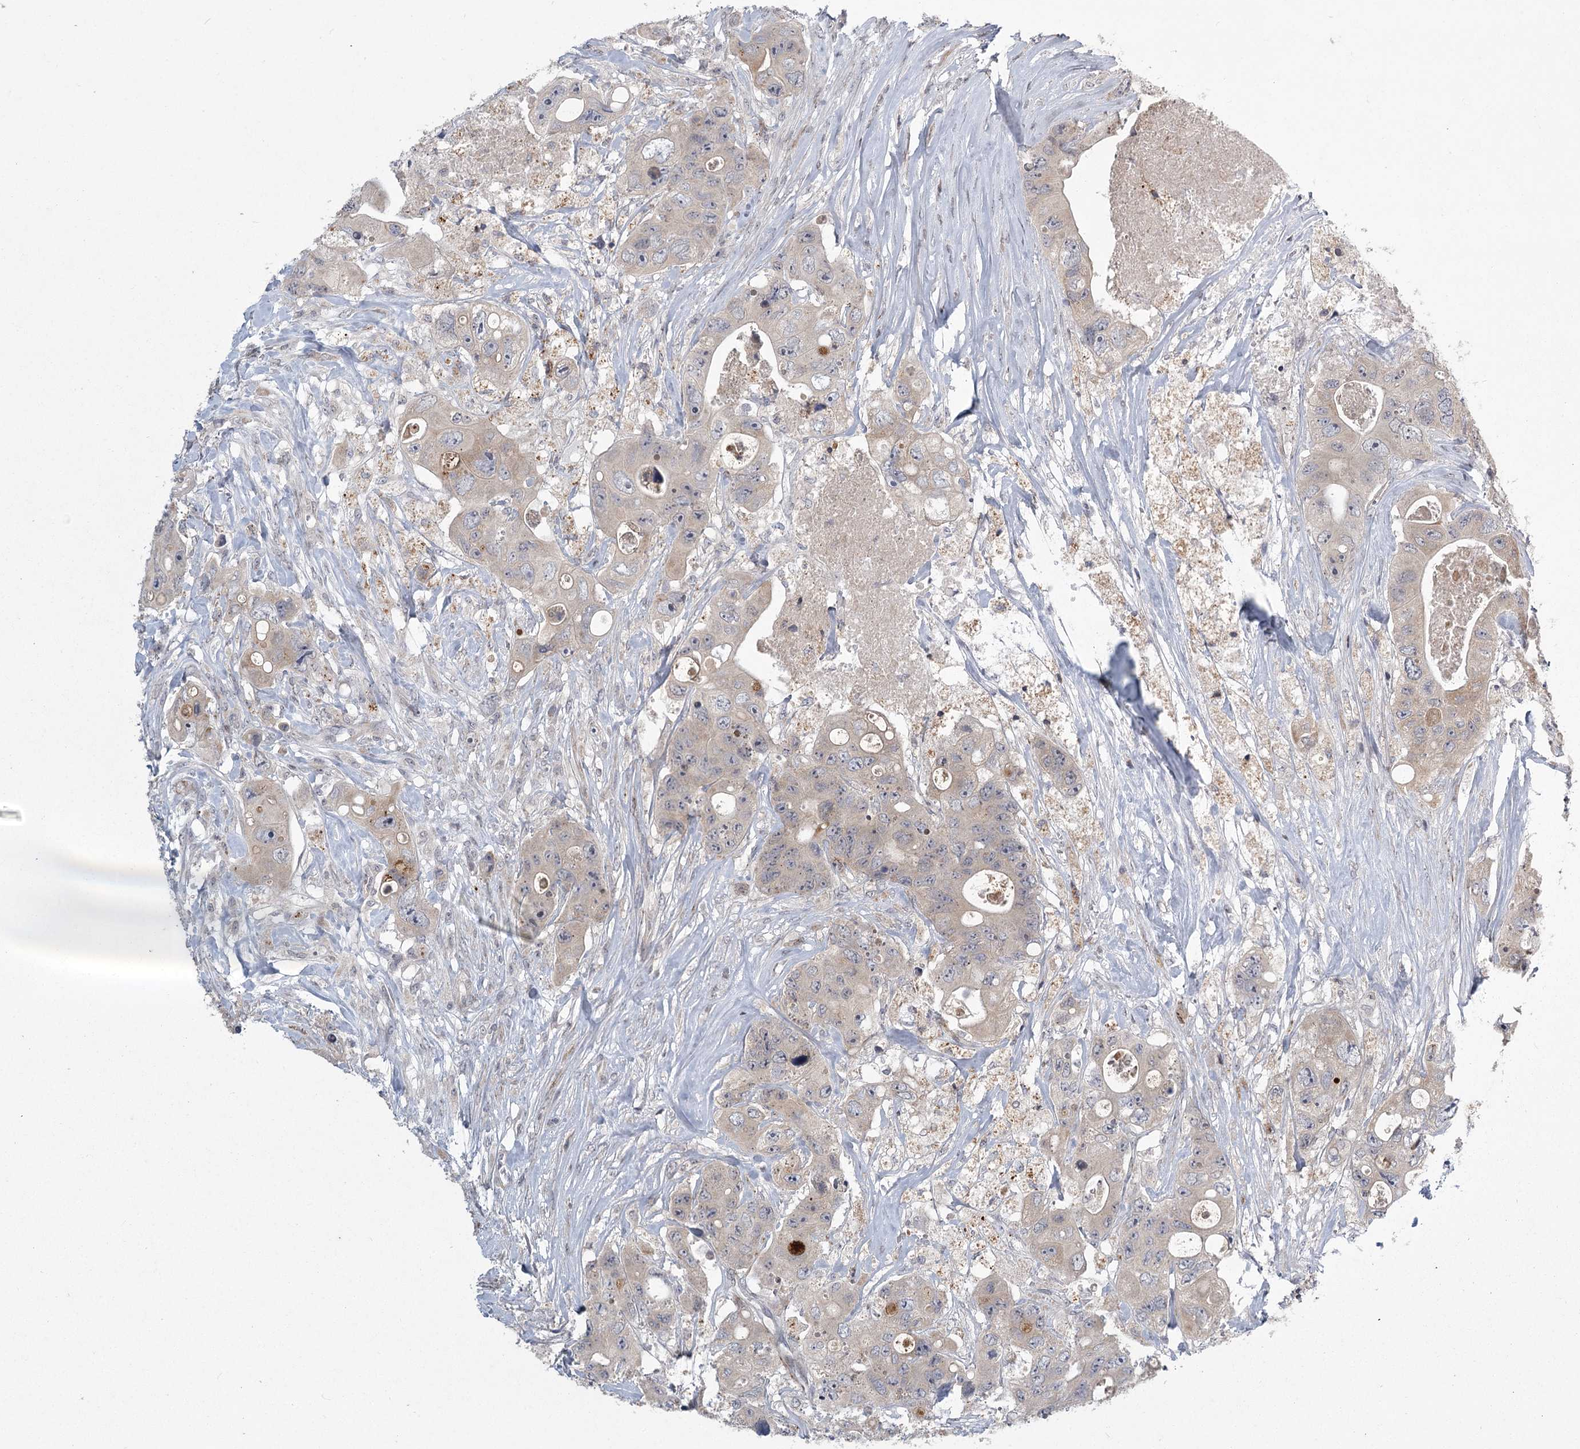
{"staining": {"intensity": "weak", "quantity": "25%-75%", "location": "cytoplasmic/membranous"}, "tissue": "colorectal cancer", "cell_type": "Tumor cells", "image_type": "cancer", "snomed": [{"axis": "morphology", "description": "Adenocarcinoma, NOS"}, {"axis": "topography", "description": "Colon"}], "caption": "This photomicrograph displays adenocarcinoma (colorectal) stained with immunohistochemistry (IHC) to label a protein in brown. The cytoplasmic/membranous of tumor cells show weak positivity for the protein. Nuclei are counter-stained blue.", "gene": "MEPE", "patient": {"sex": "female", "age": 46}}